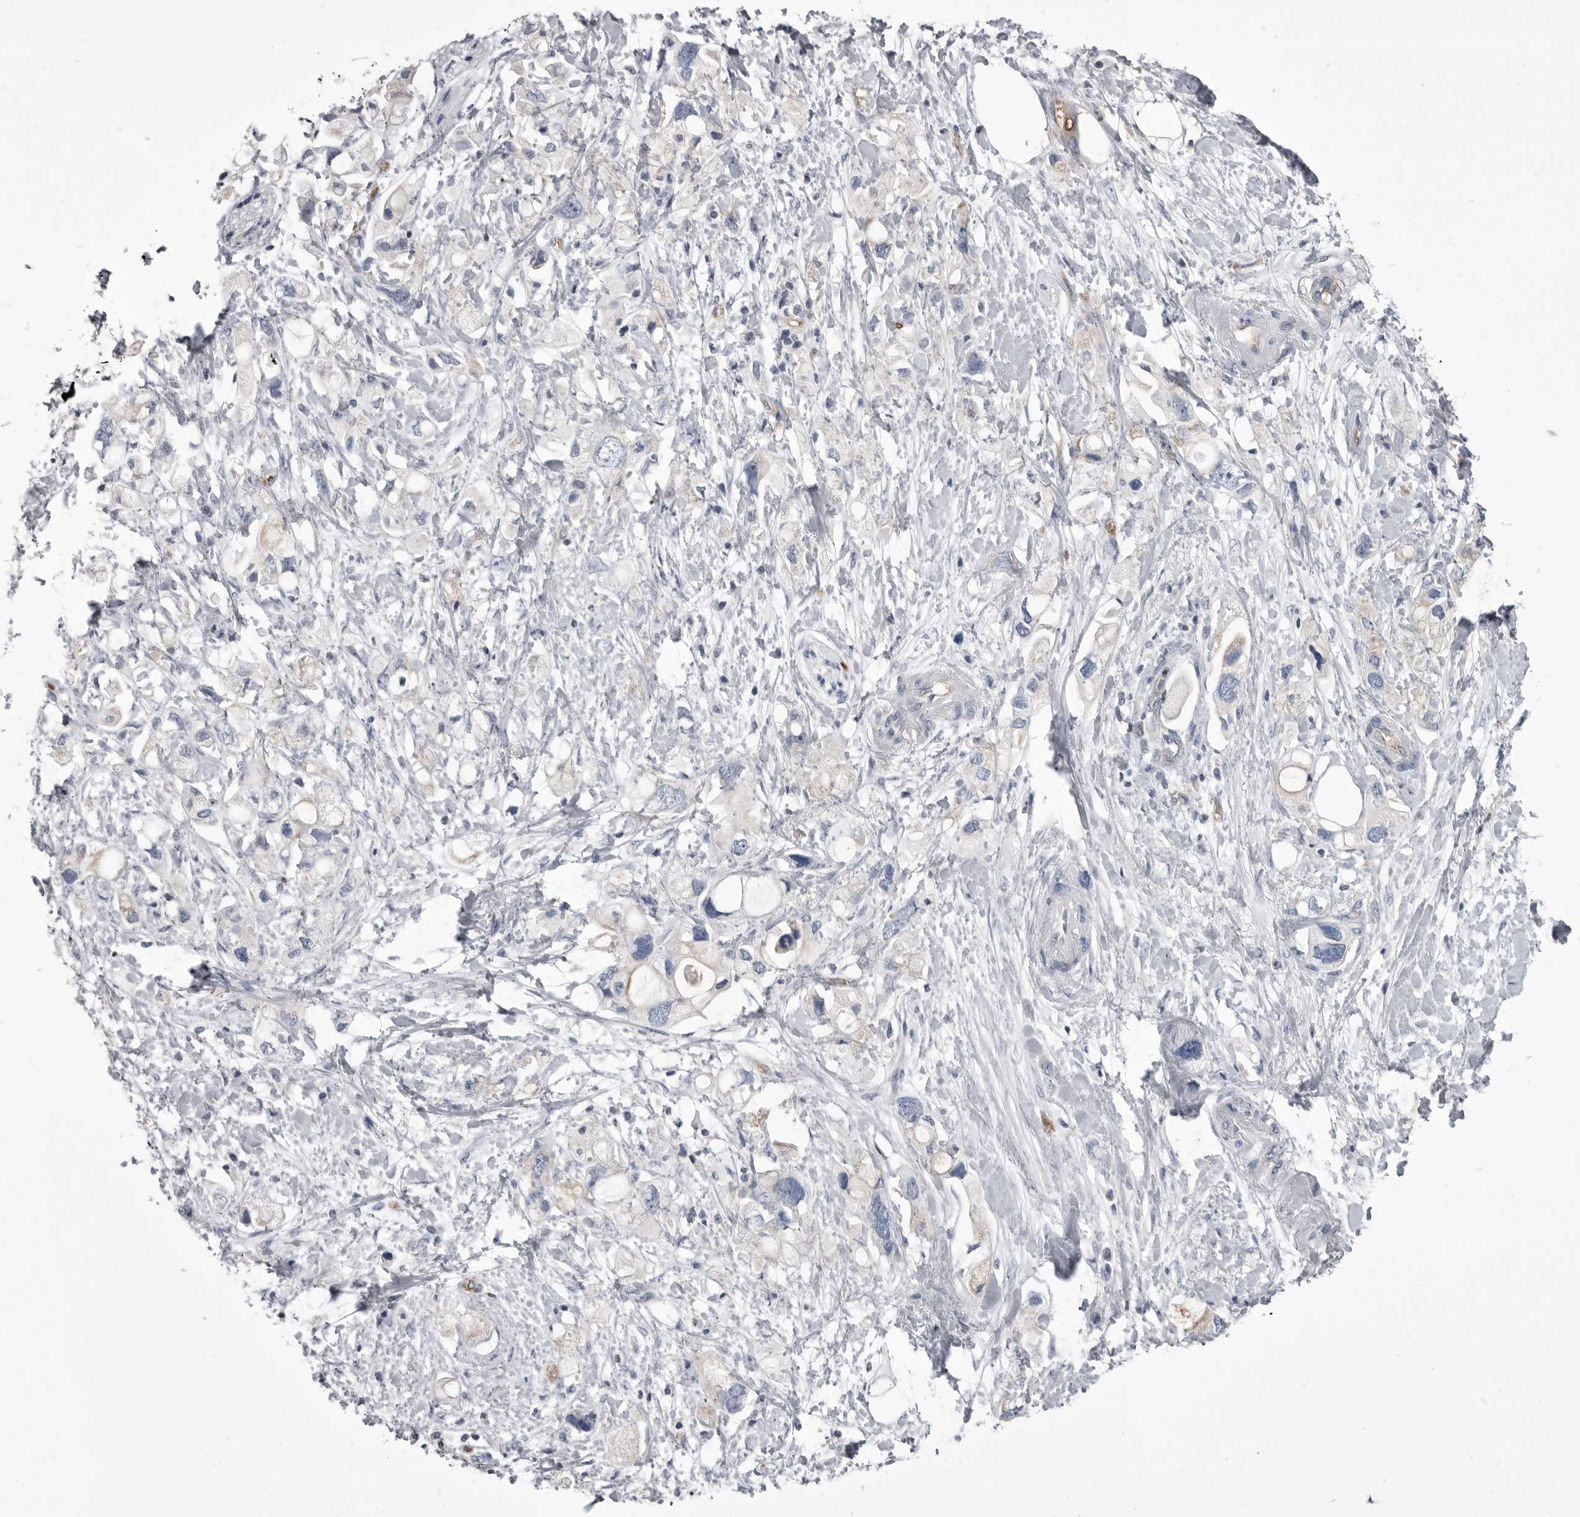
{"staining": {"intensity": "negative", "quantity": "none", "location": "none"}, "tissue": "pancreatic cancer", "cell_type": "Tumor cells", "image_type": "cancer", "snomed": [{"axis": "morphology", "description": "Adenocarcinoma, NOS"}, {"axis": "topography", "description": "Pancreas"}], "caption": "Immunohistochemistry photomicrograph of neoplastic tissue: pancreatic adenocarcinoma stained with DAB reveals no significant protein staining in tumor cells.", "gene": "OPLAH", "patient": {"sex": "female", "age": 56}}